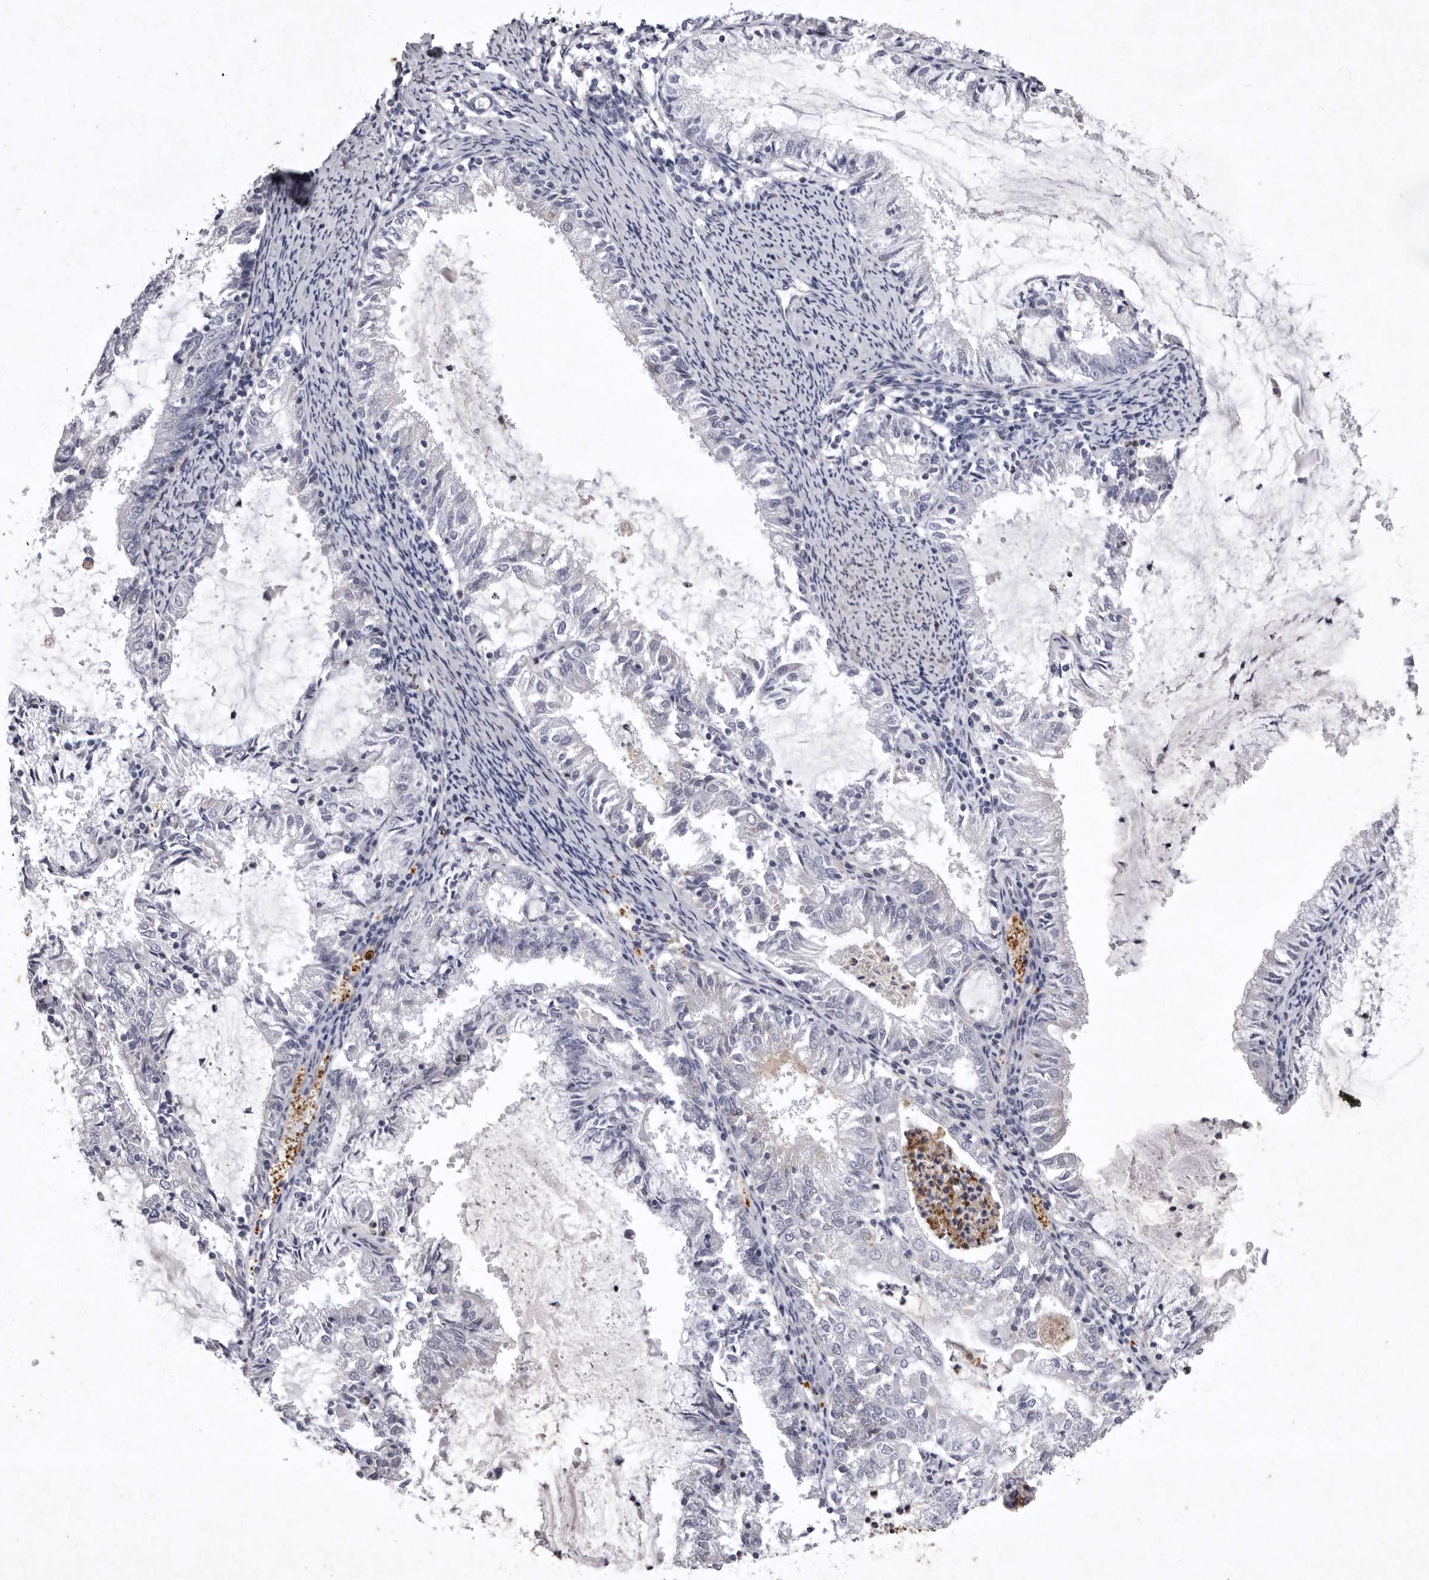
{"staining": {"intensity": "negative", "quantity": "none", "location": "none"}, "tissue": "endometrial cancer", "cell_type": "Tumor cells", "image_type": "cancer", "snomed": [{"axis": "morphology", "description": "Adenocarcinoma, NOS"}, {"axis": "topography", "description": "Endometrium"}], "caption": "The micrograph exhibits no significant expression in tumor cells of endometrial adenocarcinoma.", "gene": "NKAIN4", "patient": {"sex": "female", "age": 57}}